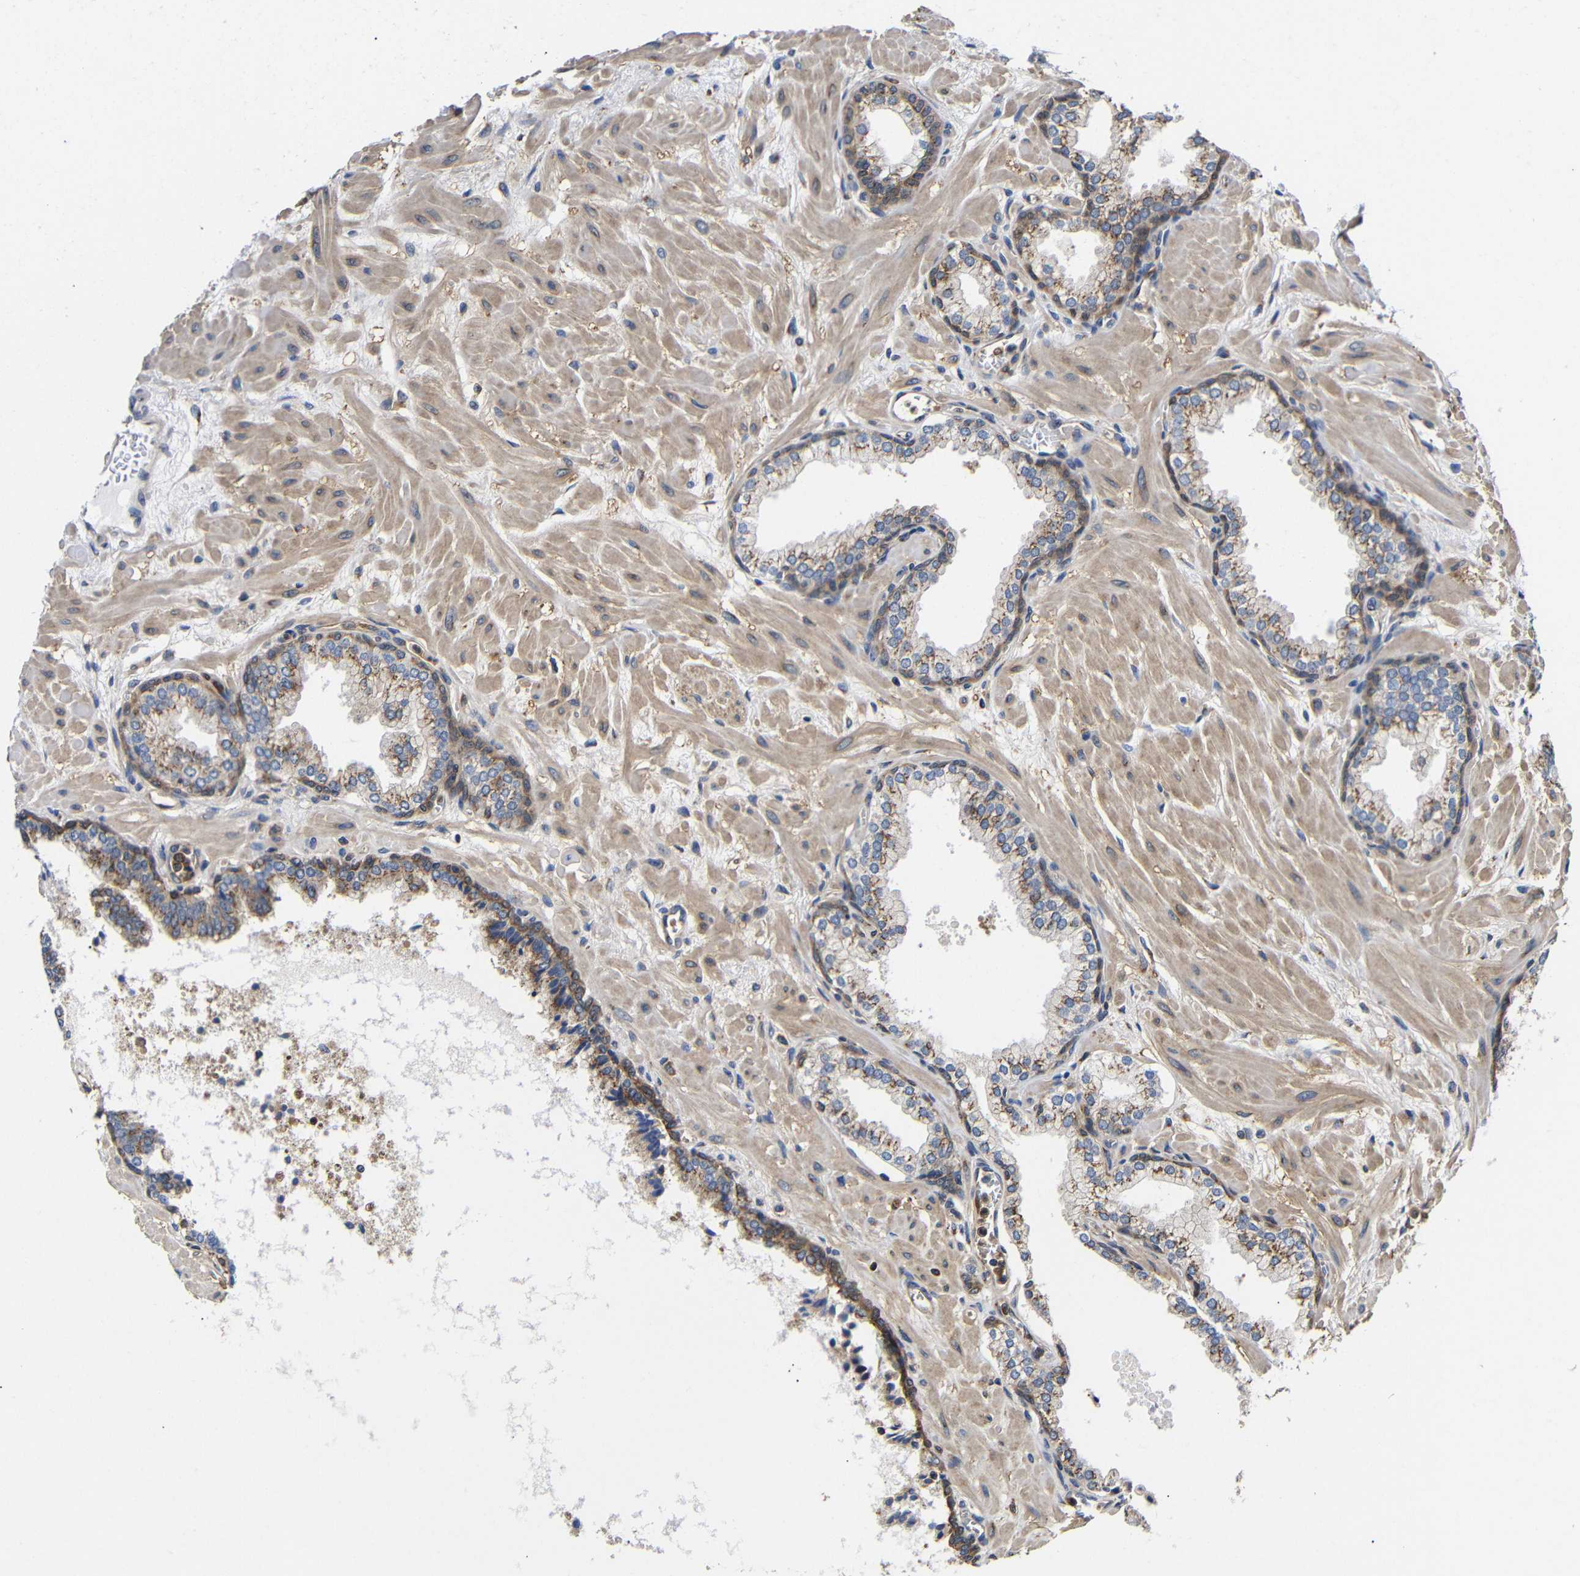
{"staining": {"intensity": "moderate", "quantity": ">75%", "location": "cytoplasmic/membranous"}, "tissue": "prostate", "cell_type": "Glandular cells", "image_type": "normal", "snomed": [{"axis": "morphology", "description": "Normal tissue, NOS"}, {"axis": "morphology", "description": "Urothelial carcinoma, Low grade"}, {"axis": "topography", "description": "Urinary bladder"}, {"axis": "topography", "description": "Prostate"}], "caption": "Immunohistochemistry (DAB (3,3'-diaminobenzidine)) staining of benign human prostate shows moderate cytoplasmic/membranous protein staining in about >75% of glandular cells. The staining is performed using DAB (3,3'-diaminobenzidine) brown chromogen to label protein expression. The nuclei are counter-stained blue using hematoxylin.", "gene": "LRRCC1", "patient": {"sex": "male", "age": 60}}